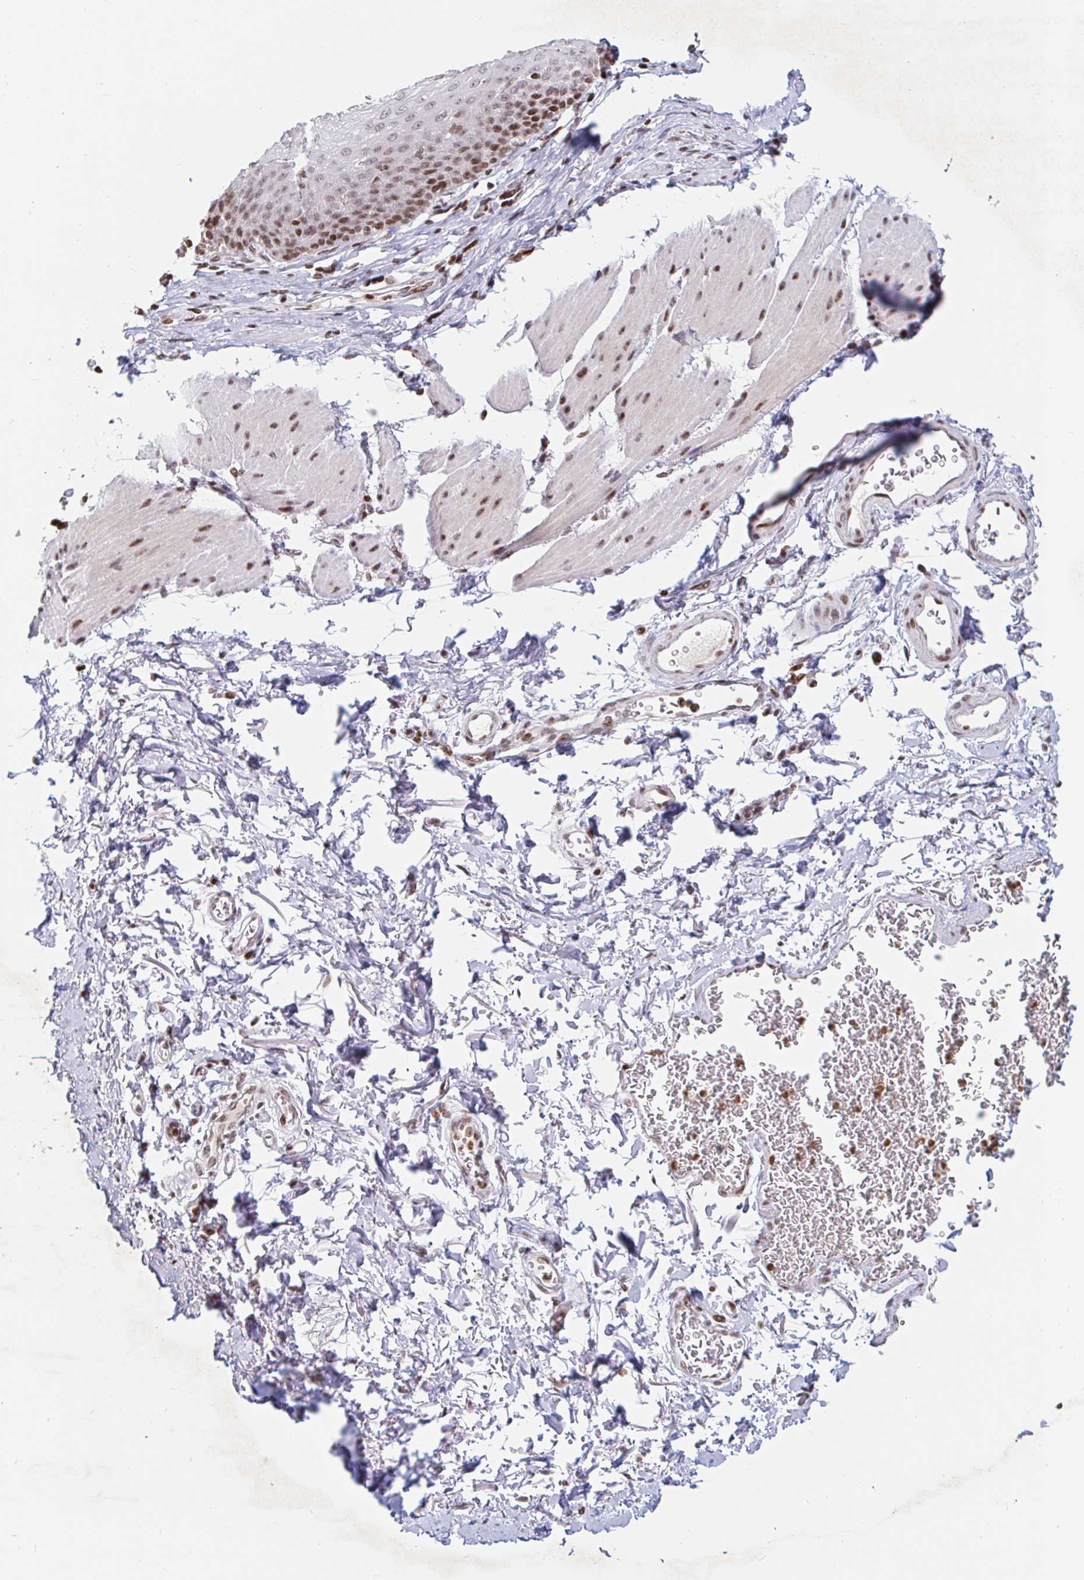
{"staining": {"intensity": "moderate", "quantity": "25%-75%", "location": "nuclear"}, "tissue": "esophagus", "cell_type": "Squamous epithelial cells", "image_type": "normal", "snomed": [{"axis": "morphology", "description": "Normal tissue, NOS"}, {"axis": "topography", "description": "Esophagus"}], "caption": "Squamous epithelial cells demonstrate medium levels of moderate nuclear staining in about 25%-75% of cells in unremarkable esophagus. The protein of interest is stained brown, and the nuclei are stained in blue (DAB IHC with brightfield microscopy, high magnification).", "gene": "HOXC10", "patient": {"sex": "female", "age": 81}}